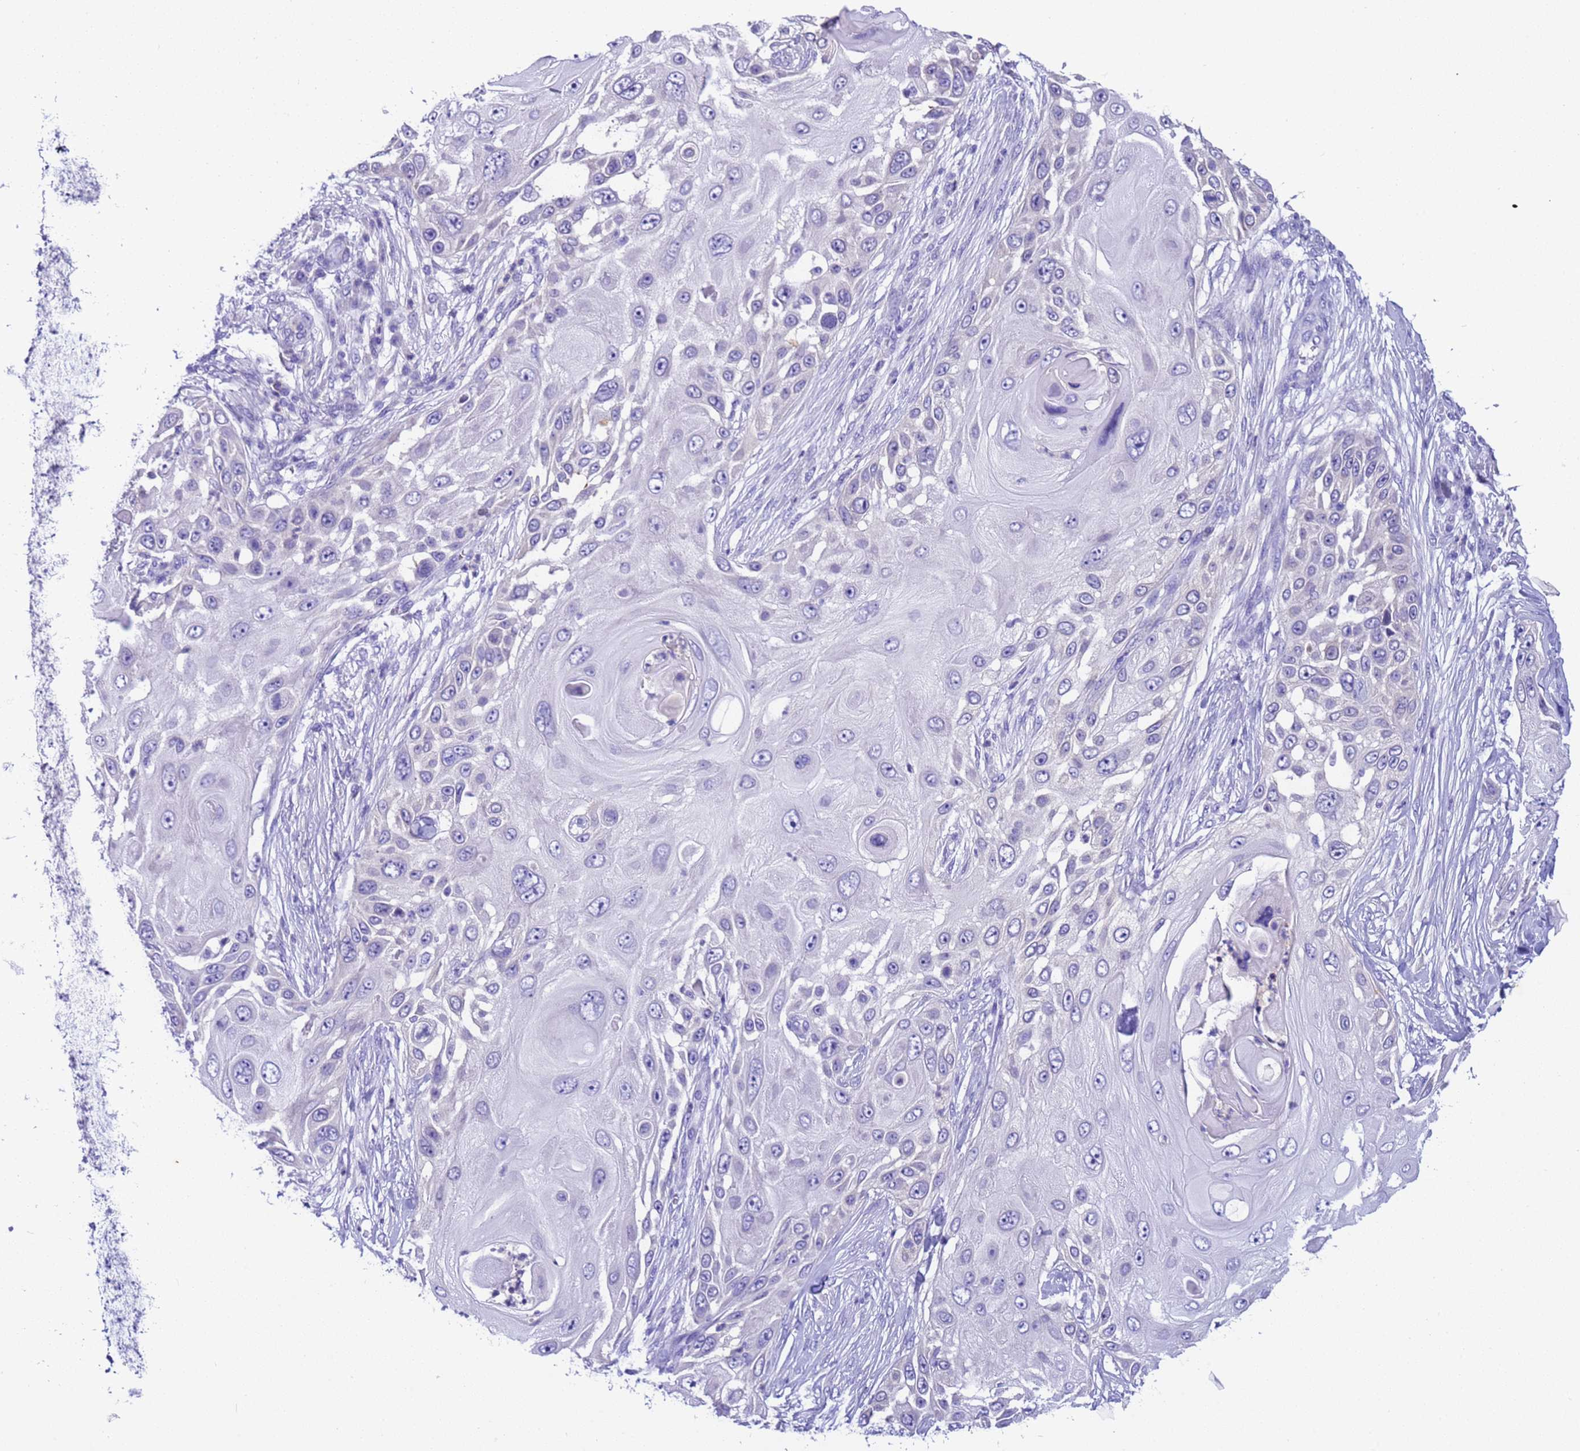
{"staining": {"intensity": "negative", "quantity": "none", "location": "none"}, "tissue": "skin cancer", "cell_type": "Tumor cells", "image_type": "cancer", "snomed": [{"axis": "morphology", "description": "Squamous cell carcinoma, NOS"}, {"axis": "topography", "description": "Skin"}], "caption": "This is an IHC image of human skin cancer. There is no staining in tumor cells.", "gene": "USP38", "patient": {"sex": "female", "age": 44}}